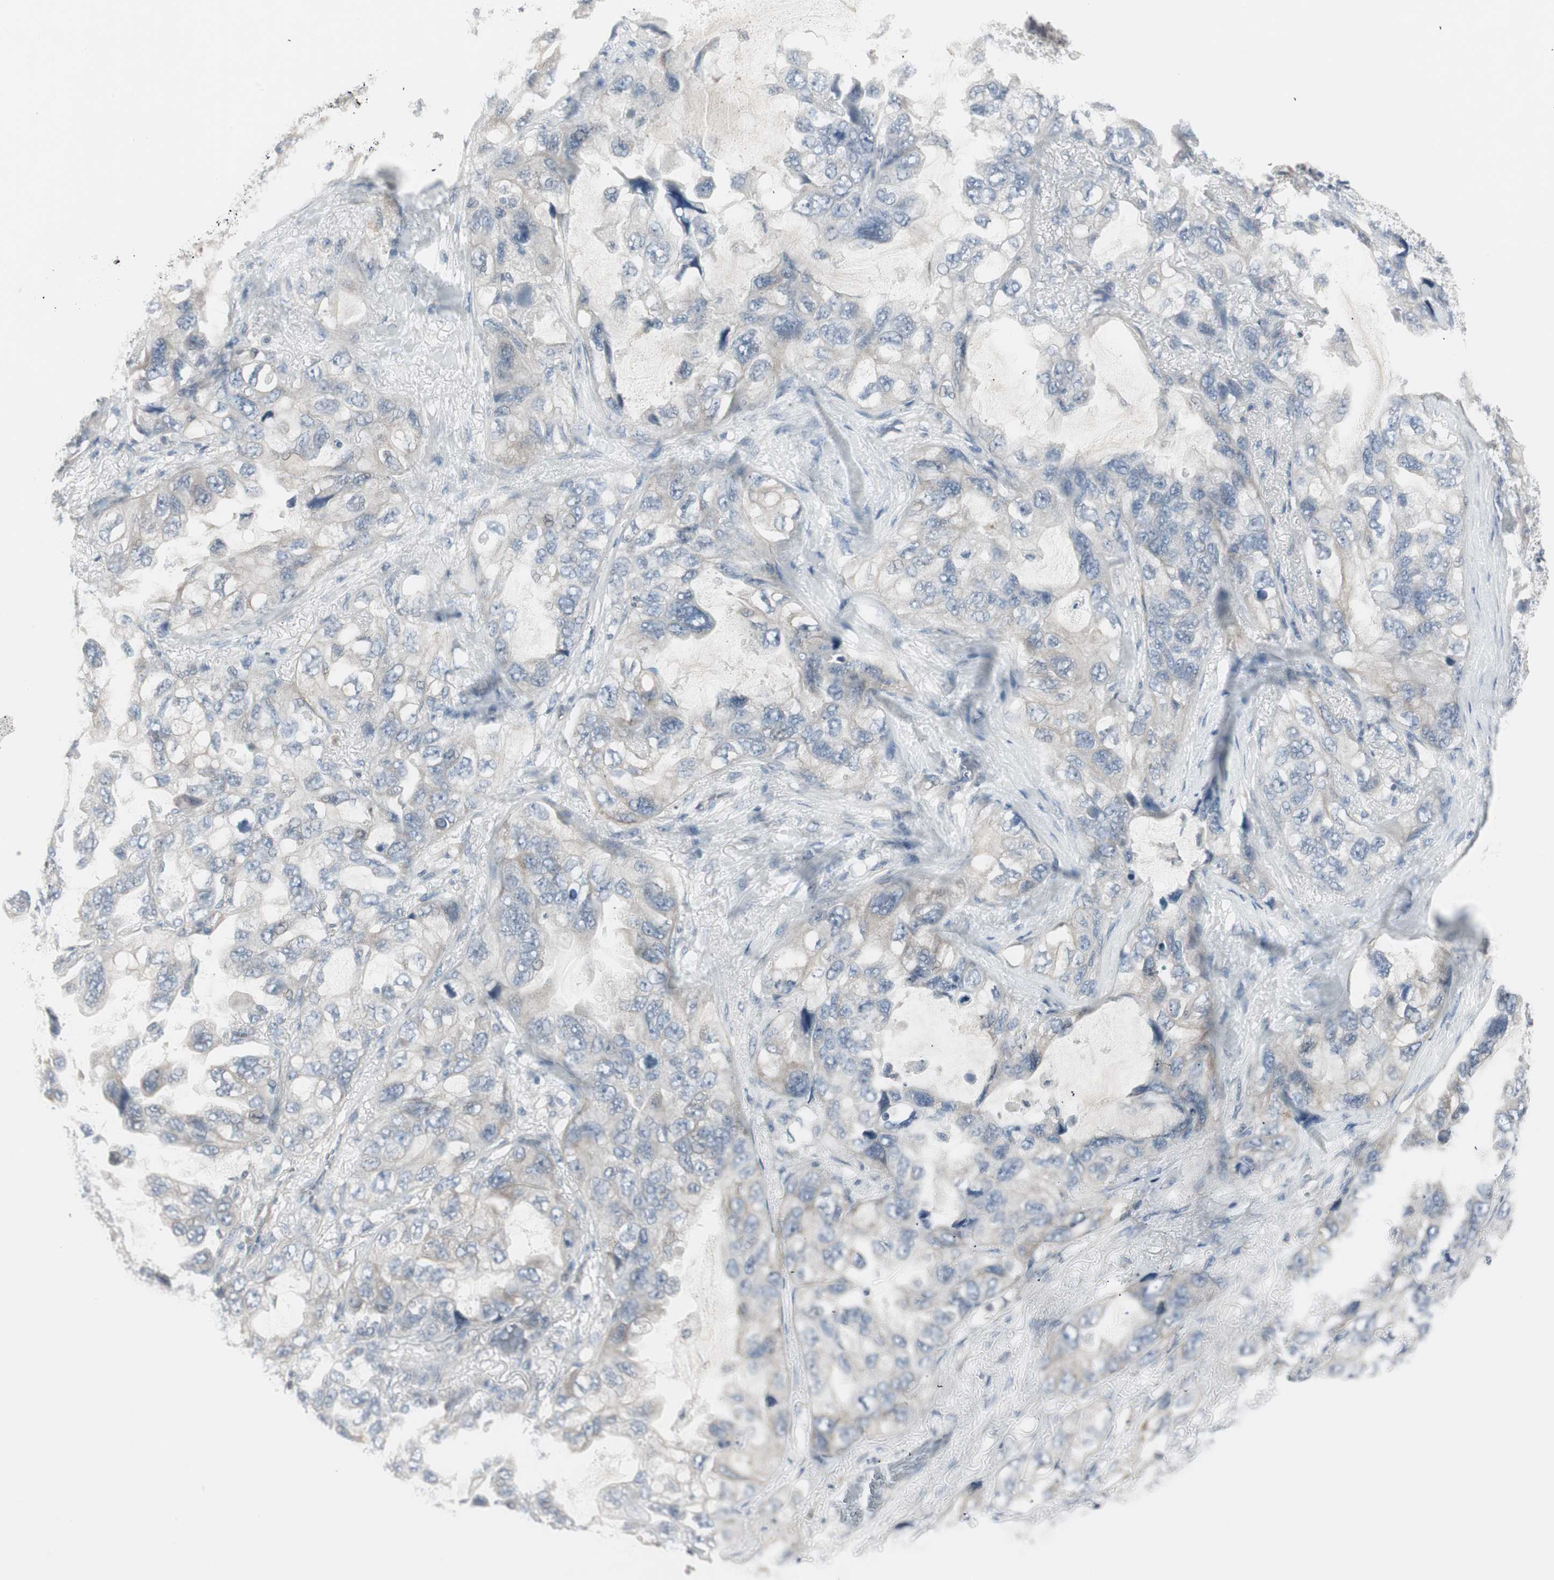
{"staining": {"intensity": "negative", "quantity": "none", "location": "none"}, "tissue": "lung cancer", "cell_type": "Tumor cells", "image_type": "cancer", "snomed": [{"axis": "morphology", "description": "Squamous cell carcinoma, NOS"}, {"axis": "topography", "description": "Lung"}], "caption": "Histopathology image shows no significant protein staining in tumor cells of lung squamous cell carcinoma. (DAB IHC visualized using brightfield microscopy, high magnification).", "gene": "DMPK", "patient": {"sex": "female", "age": 73}}